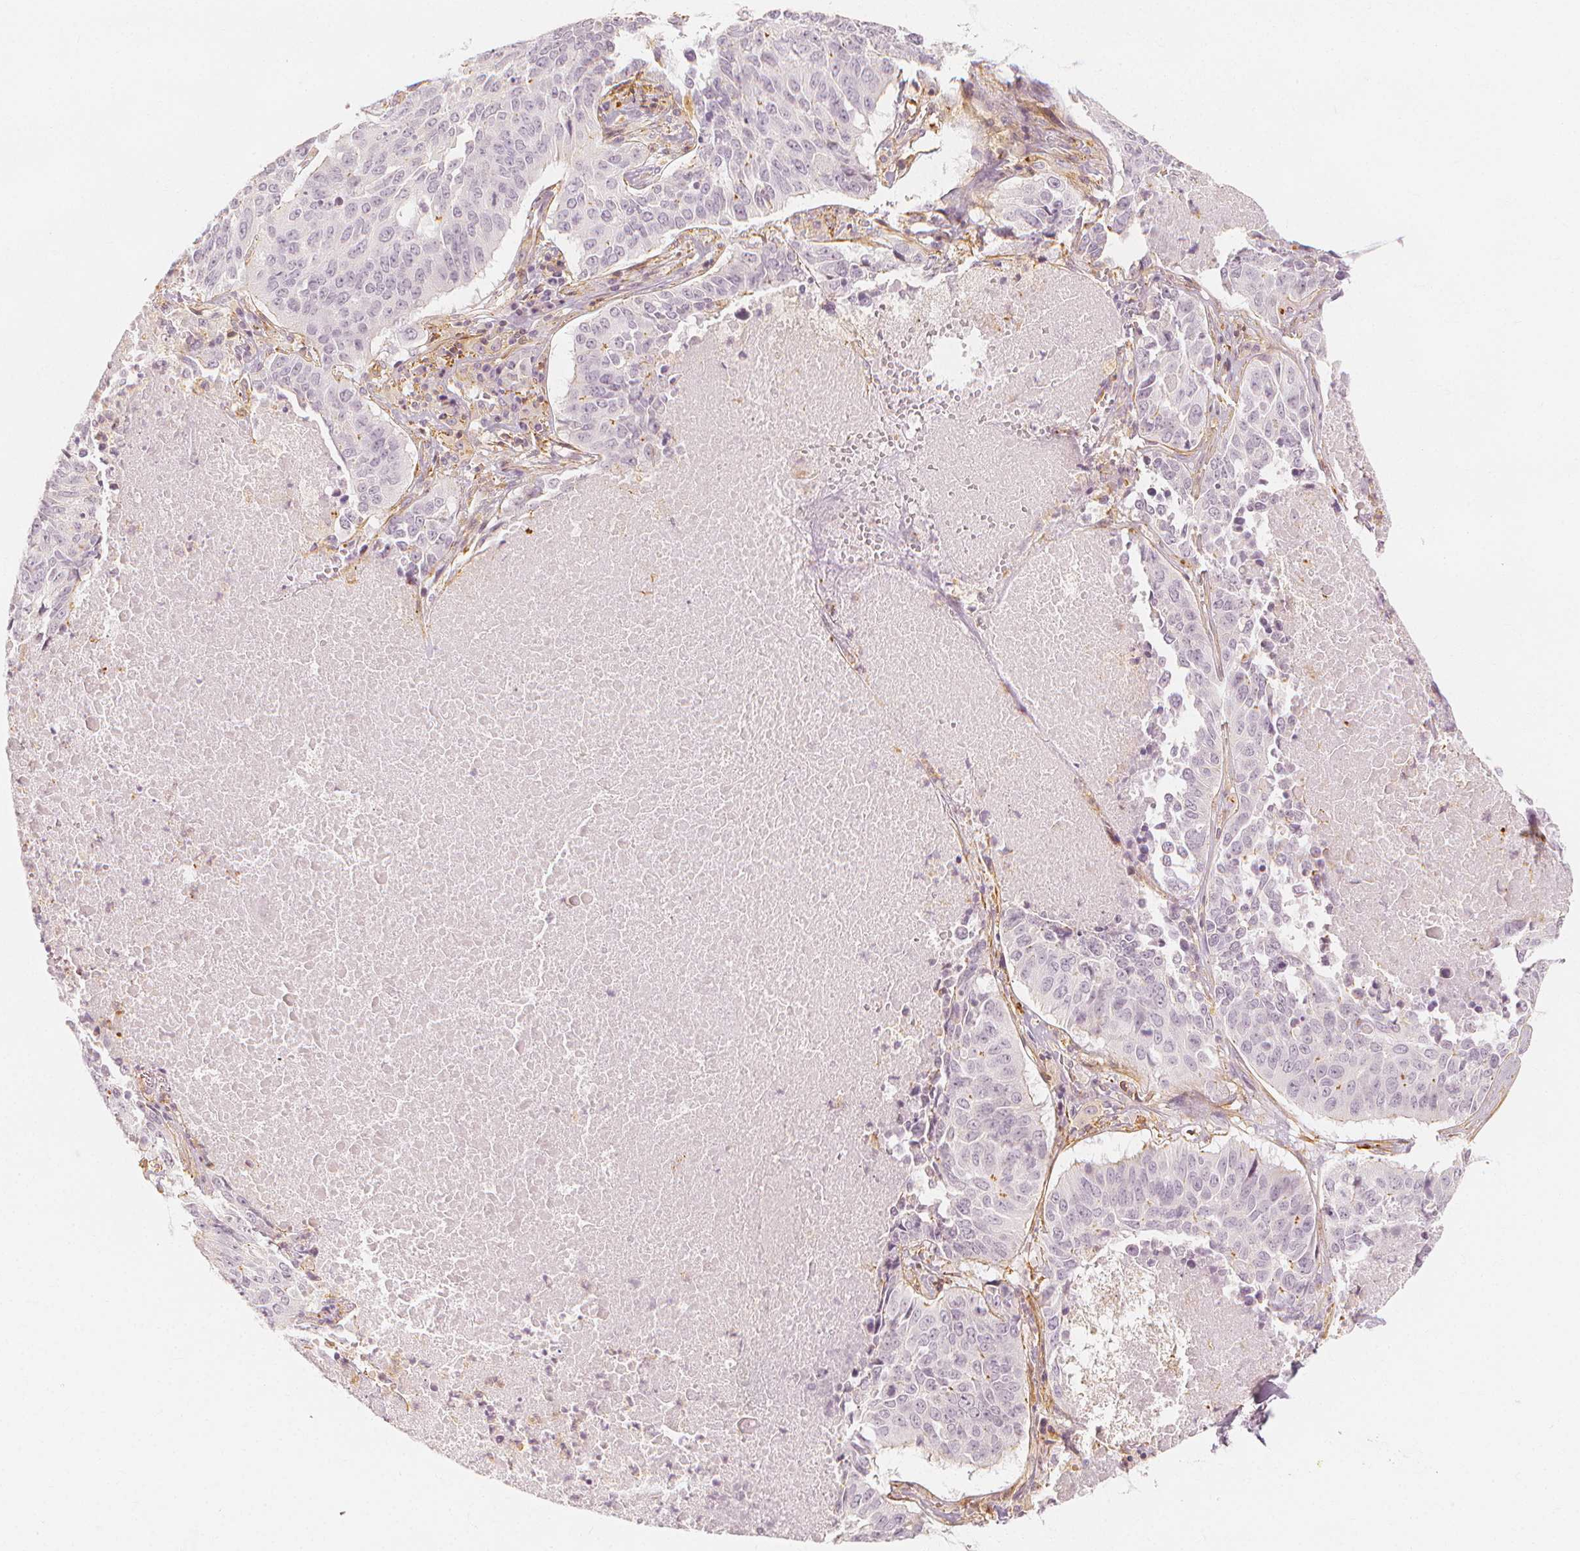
{"staining": {"intensity": "negative", "quantity": "none", "location": "none"}, "tissue": "lung cancer", "cell_type": "Tumor cells", "image_type": "cancer", "snomed": [{"axis": "morphology", "description": "Normal tissue, NOS"}, {"axis": "morphology", "description": "Squamous cell carcinoma, NOS"}, {"axis": "topography", "description": "Bronchus"}, {"axis": "topography", "description": "Lung"}], "caption": "The immunohistochemistry (IHC) image has no significant expression in tumor cells of squamous cell carcinoma (lung) tissue.", "gene": "ARHGAP26", "patient": {"sex": "male", "age": 64}}